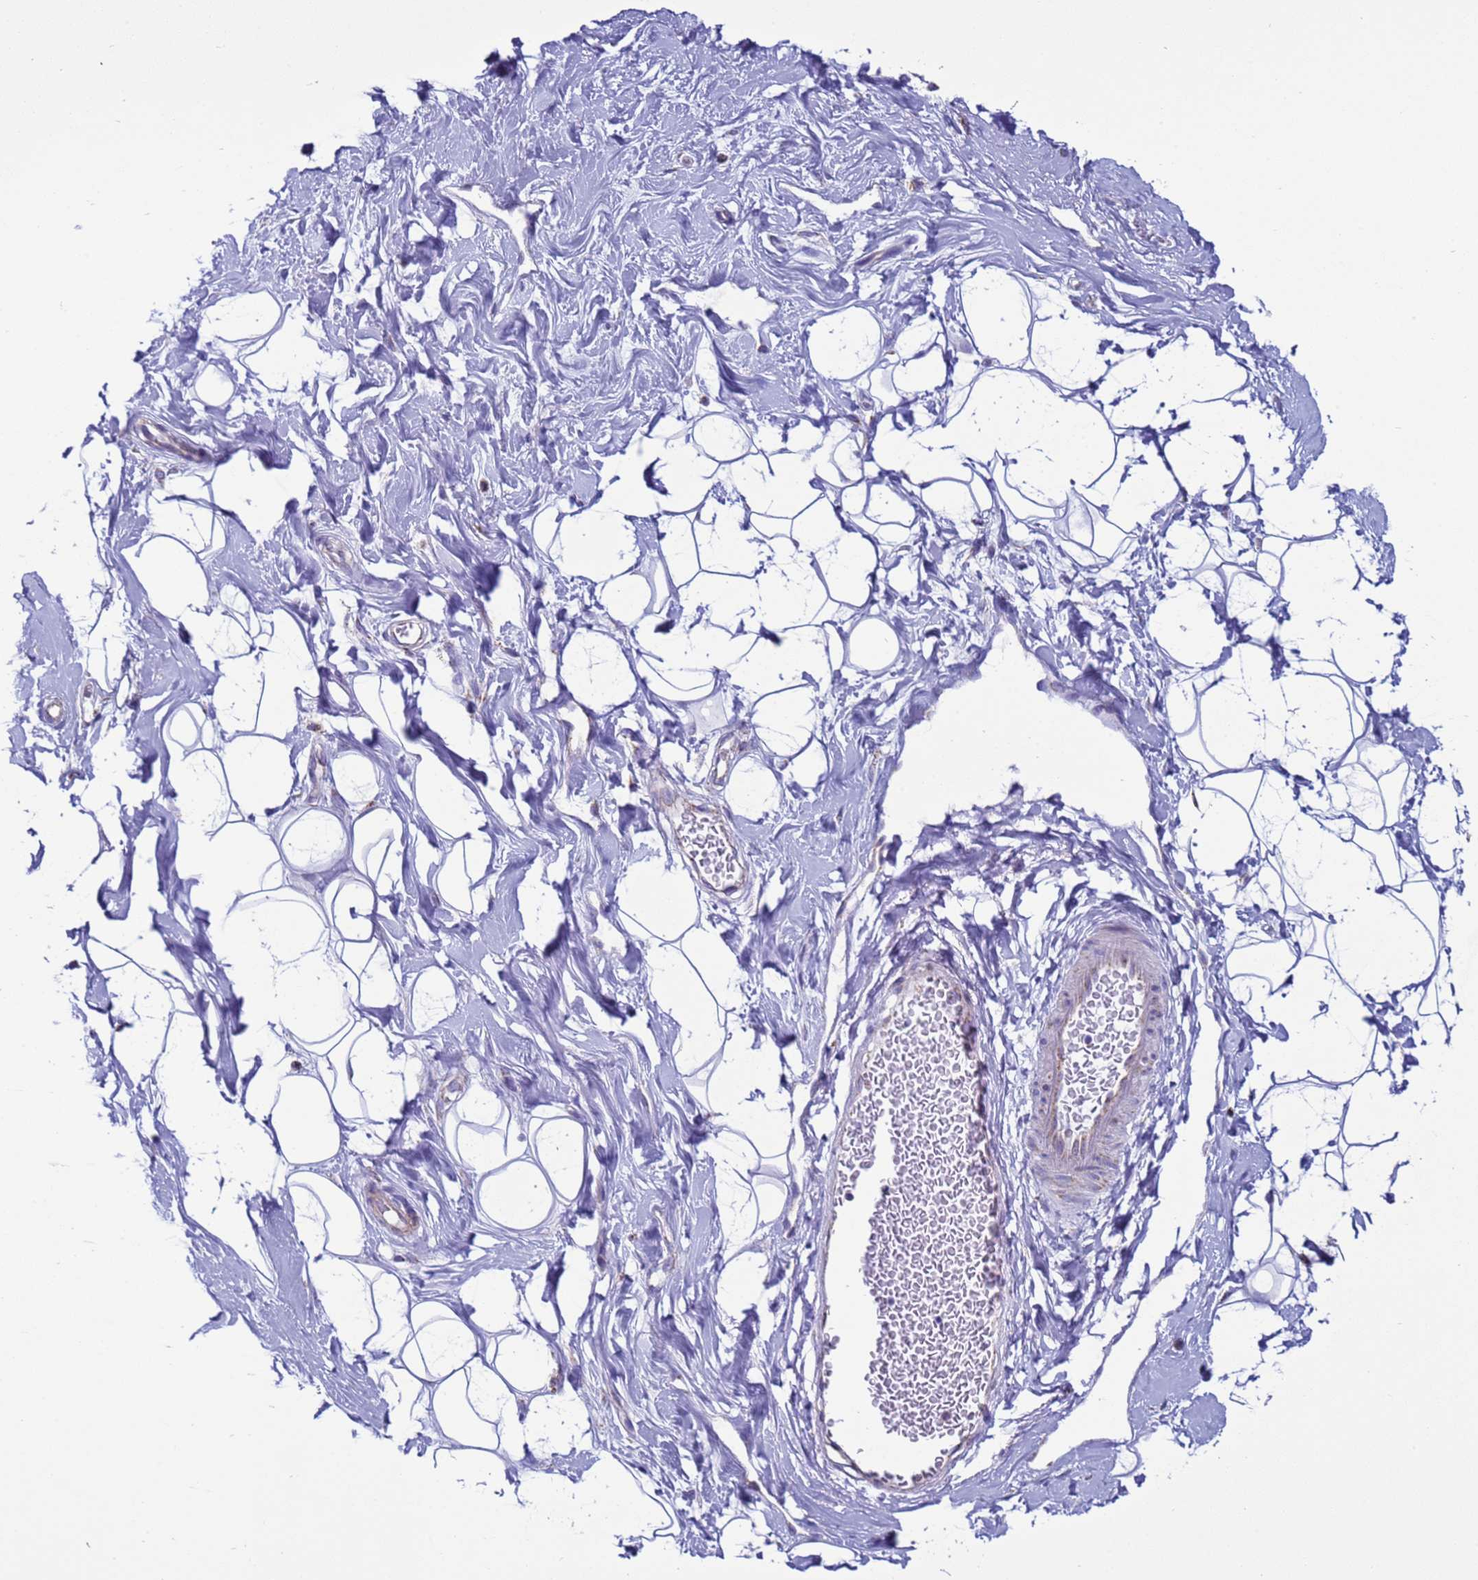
{"staining": {"intensity": "negative", "quantity": "none", "location": "none"}, "tissue": "adipose tissue", "cell_type": "Adipocytes", "image_type": "normal", "snomed": [{"axis": "morphology", "description": "Normal tissue, NOS"}, {"axis": "topography", "description": "Breast"}], "caption": "Adipose tissue stained for a protein using immunohistochemistry (IHC) reveals no staining adipocytes.", "gene": "HPCAL1", "patient": {"sex": "female", "age": 26}}